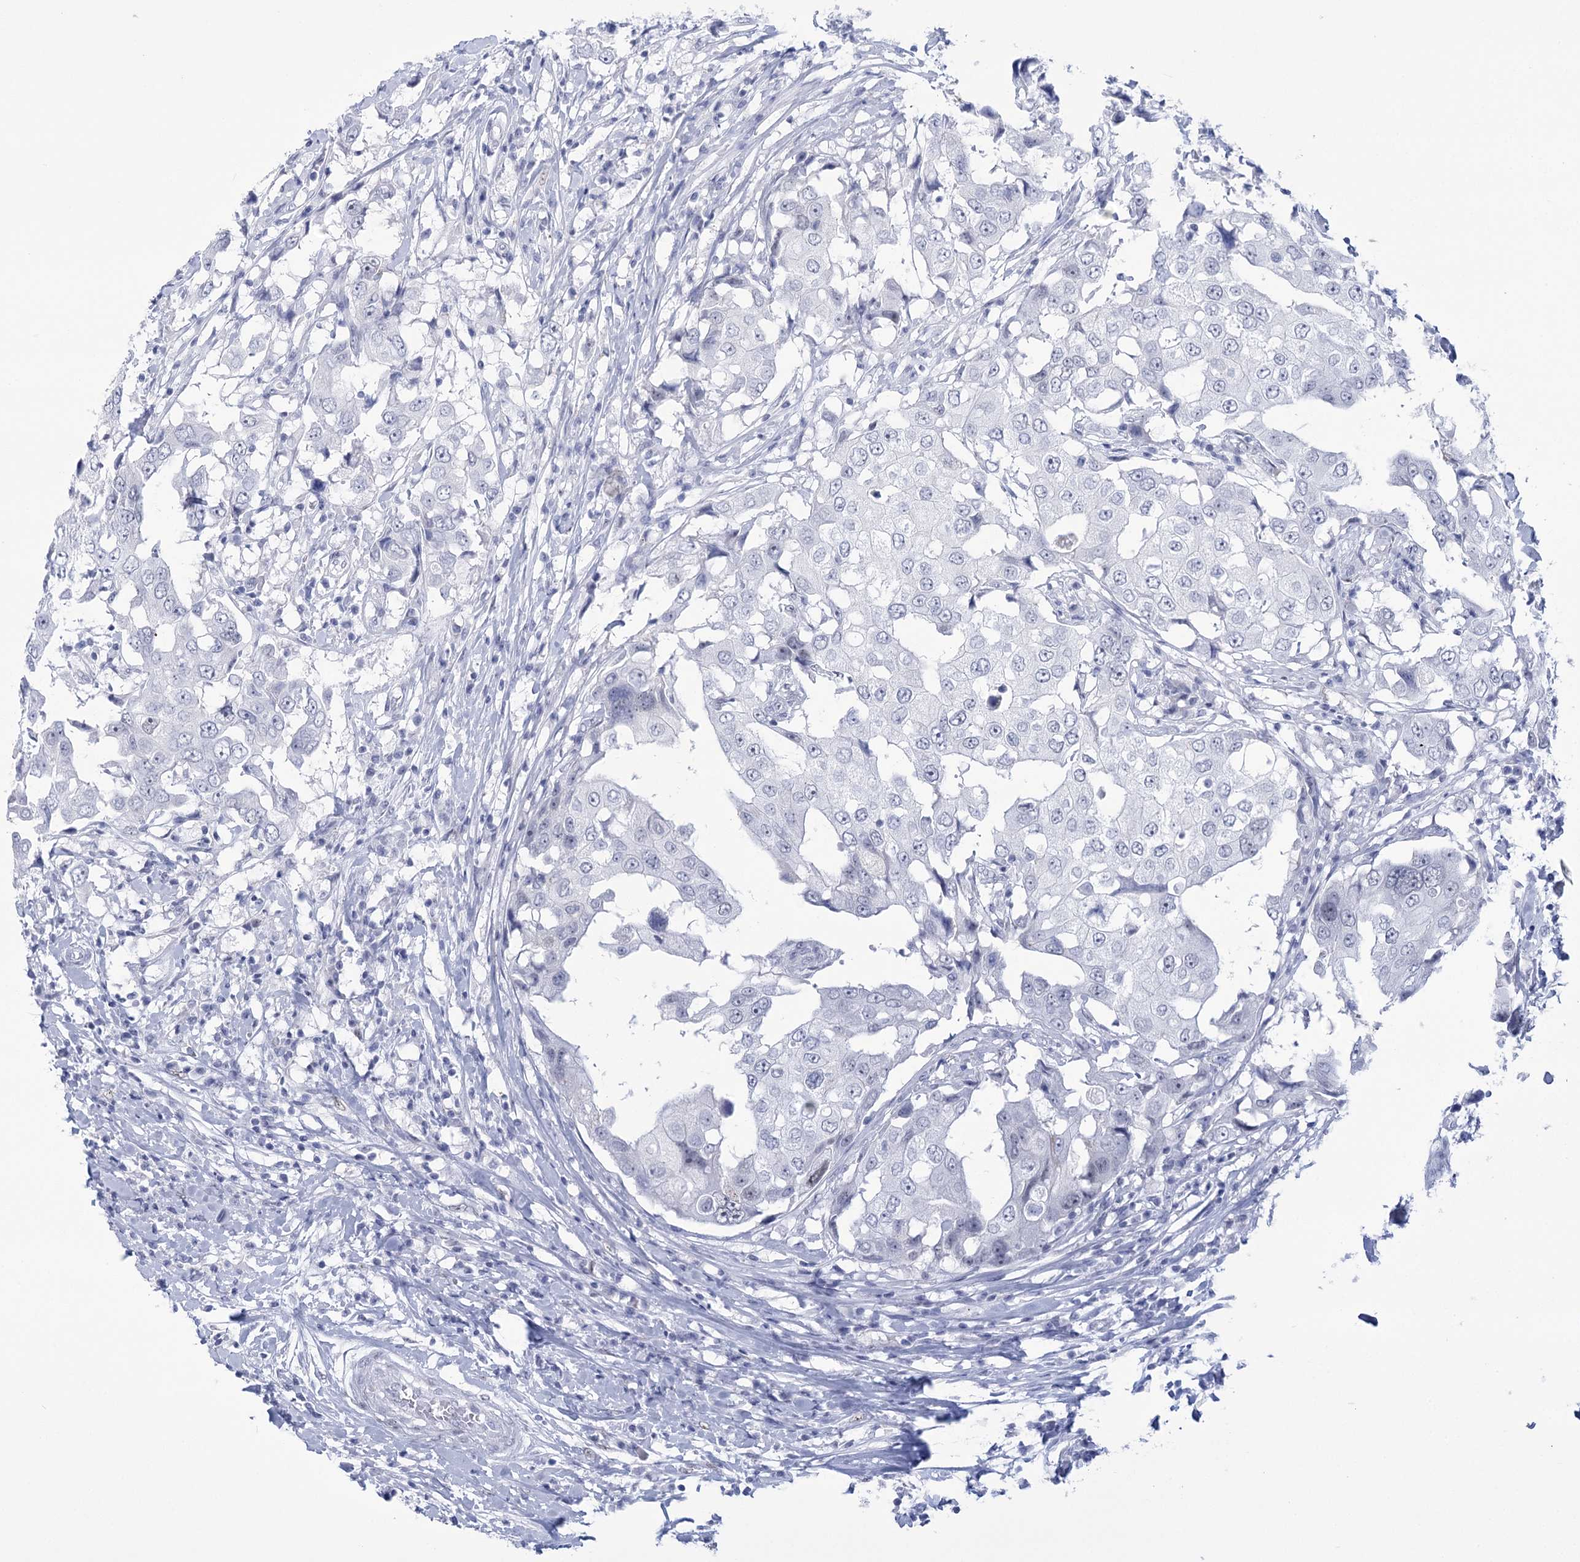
{"staining": {"intensity": "negative", "quantity": "none", "location": "none"}, "tissue": "breast cancer", "cell_type": "Tumor cells", "image_type": "cancer", "snomed": [{"axis": "morphology", "description": "Duct carcinoma"}, {"axis": "topography", "description": "Breast"}], "caption": "Immunohistochemistry (IHC) image of neoplastic tissue: breast infiltrating ductal carcinoma stained with DAB (3,3'-diaminobenzidine) reveals no significant protein expression in tumor cells.", "gene": "HORMAD1", "patient": {"sex": "female", "age": 27}}